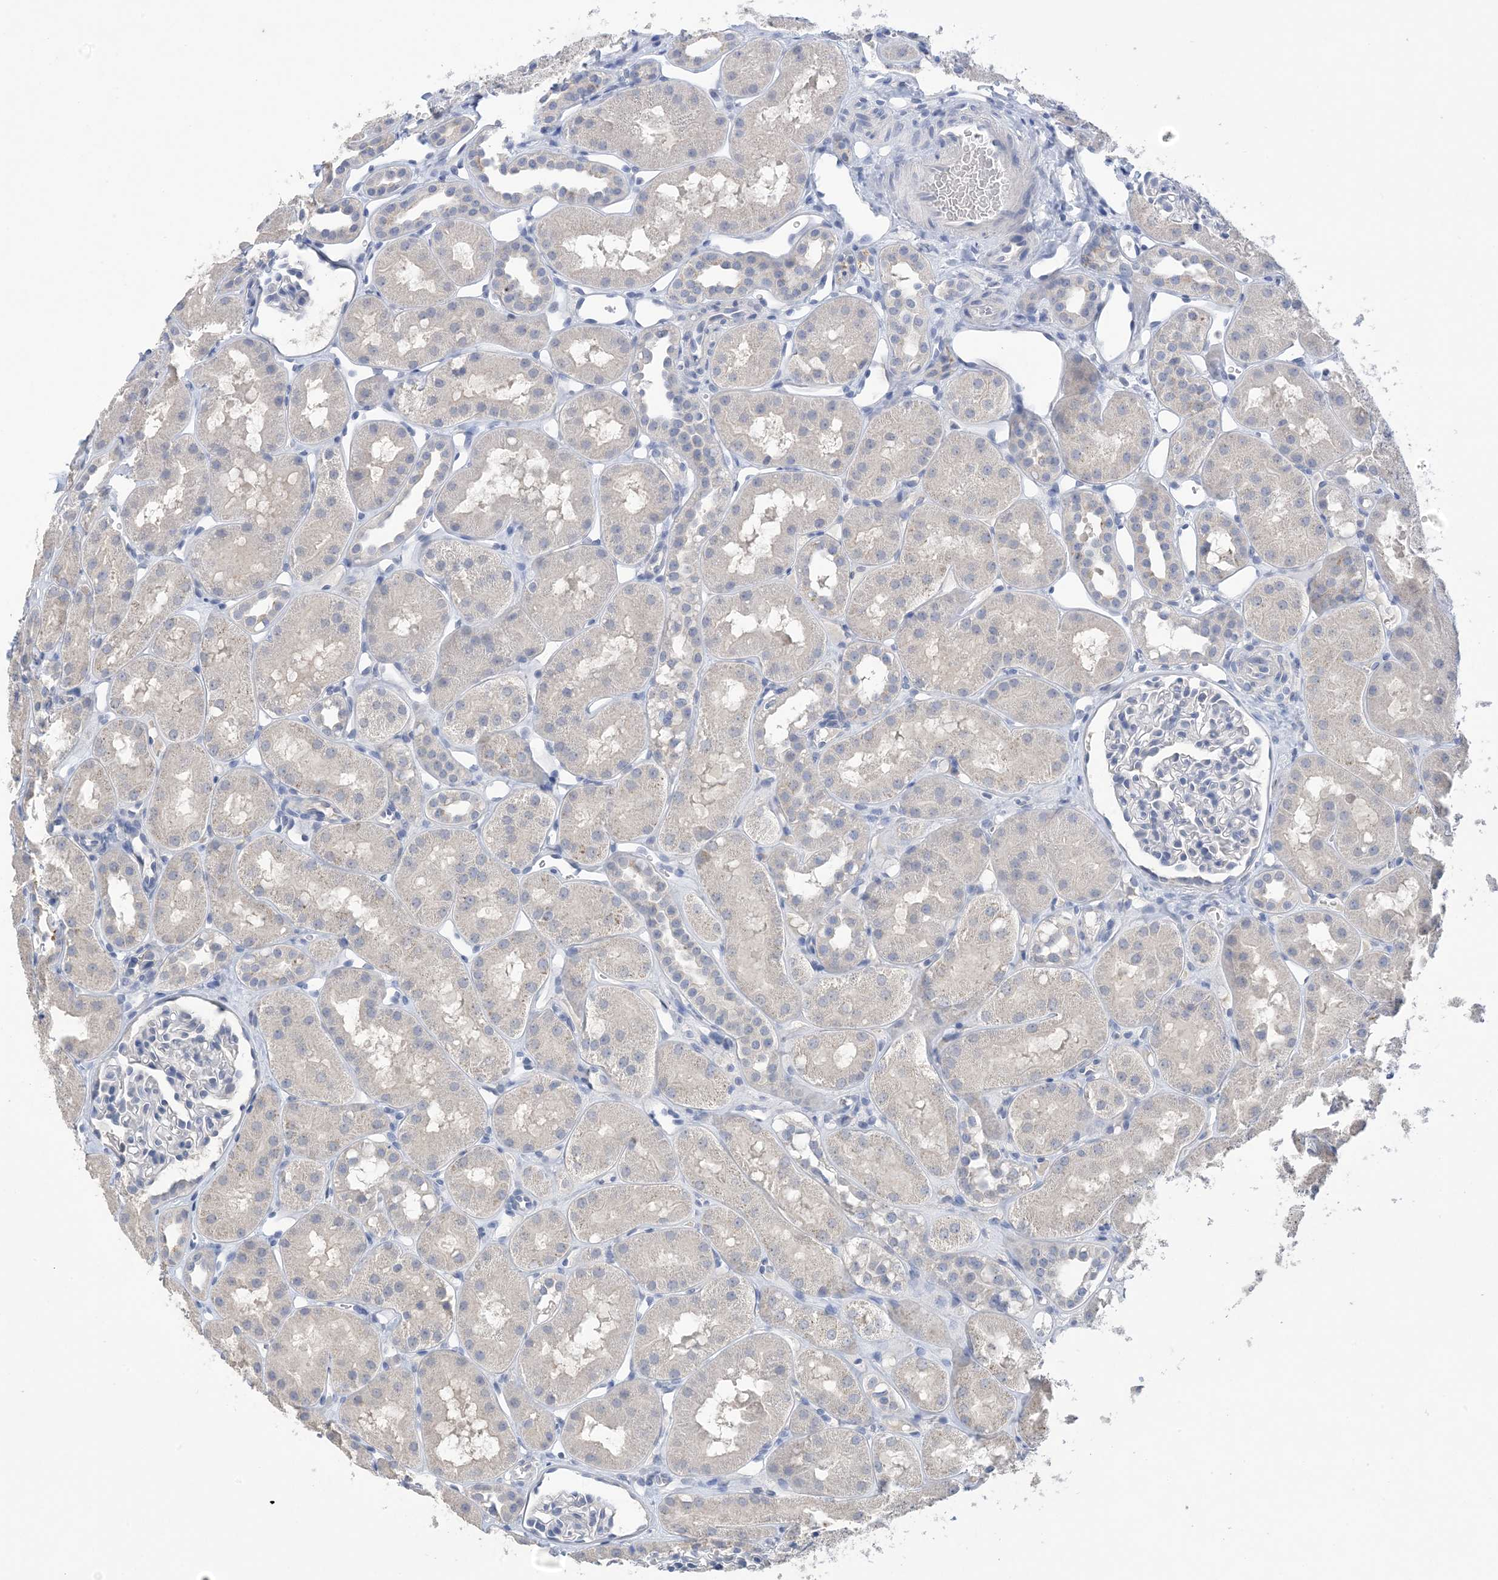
{"staining": {"intensity": "negative", "quantity": "none", "location": "none"}, "tissue": "kidney", "cell_type": "Cells in glomeruli", "image_type": "normal", "snomed": [{"axis": "morphology", "description": "Normal tissue, NOS"}, {"axis": "topography", "description": "Kidney"}], "caption": "DAB immunohistochemical staining of unremarkable human kidney shows no significant expression in cells in glomeruli. (Brightfield microscopy of DAB (3,3'-diaminobenzidine) immunohistochemistry (IHC) at high magnification).", "gene": "DSC3", "patient": {"sex": "male", "age": 16}}